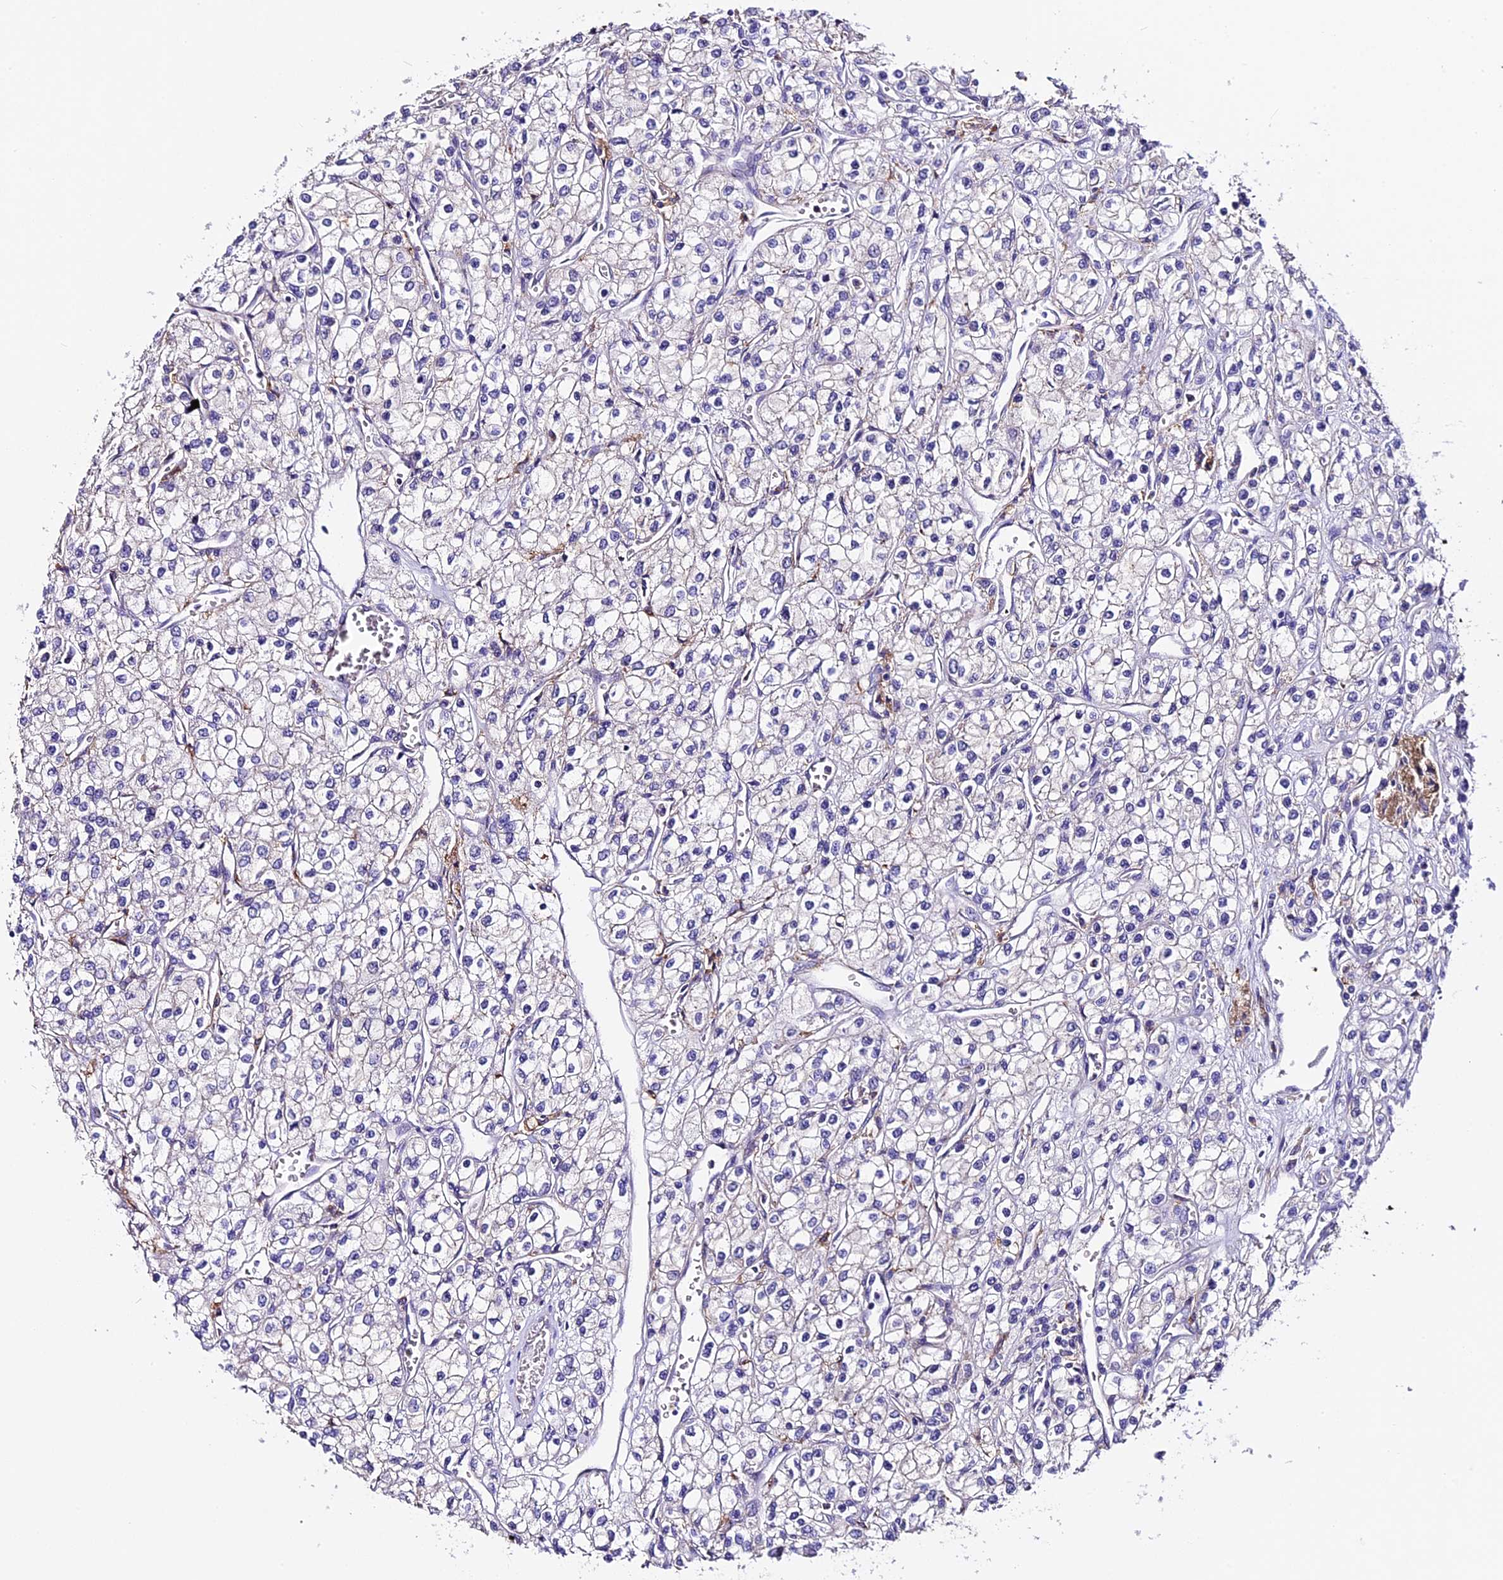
{"staining": {"intensity": "negative", "quantity": "none", "location": "none"}, "tissue": "renal cancer", "cell_type": "Tumor cells", "image_type": "cancer", "snomed": [{"axis": "morphology", "description": "Adenocarcinoma, NOS"}, {"axis": "topography", "description": "Kidney"}], "caption": "Renal cancer was stained to show a protein in brown. There is no significant expression in tumor cells.", "gene": "NOD2", "patient": {"sex": "male", "age": 80}}